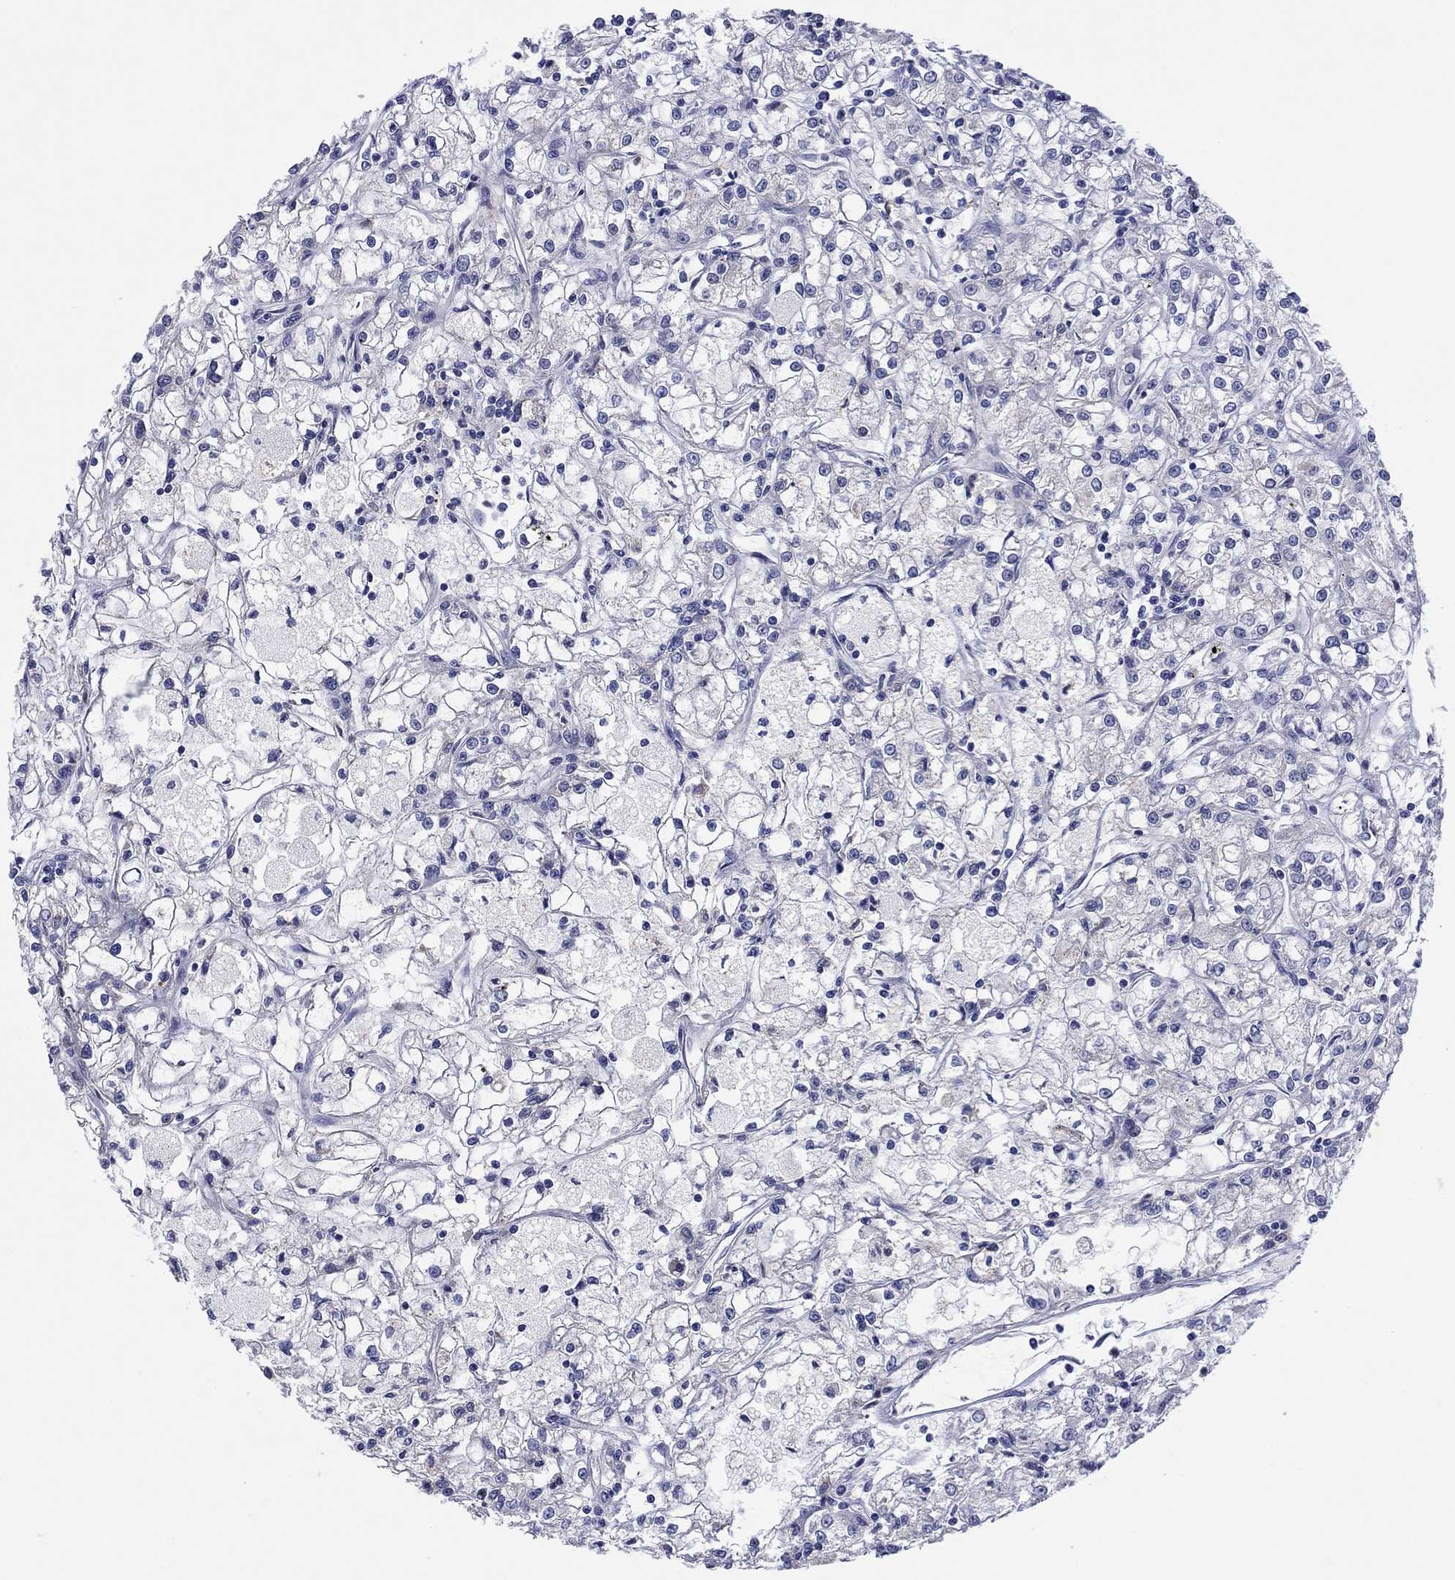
{"staining": {"intensity": "negative", "quantity": "none", "location": "none"}, "tissue": "renal cancer", "cell_type": "Tumor cells", "image_type": "cancer", "snomed": [{"axis": "morphology", "description": "Adenocarcinoma, NOS"}, {"axis": "topography", "description": "Kidney"}], "caption": "High power microscopy image of an immunohistochemistry (IHC) micrograph of adenocarcinoma (renal), revealing no significant positivity in tumor cells.", "gene": "HDC", "patient": {"sex": "female", "age": 59}}